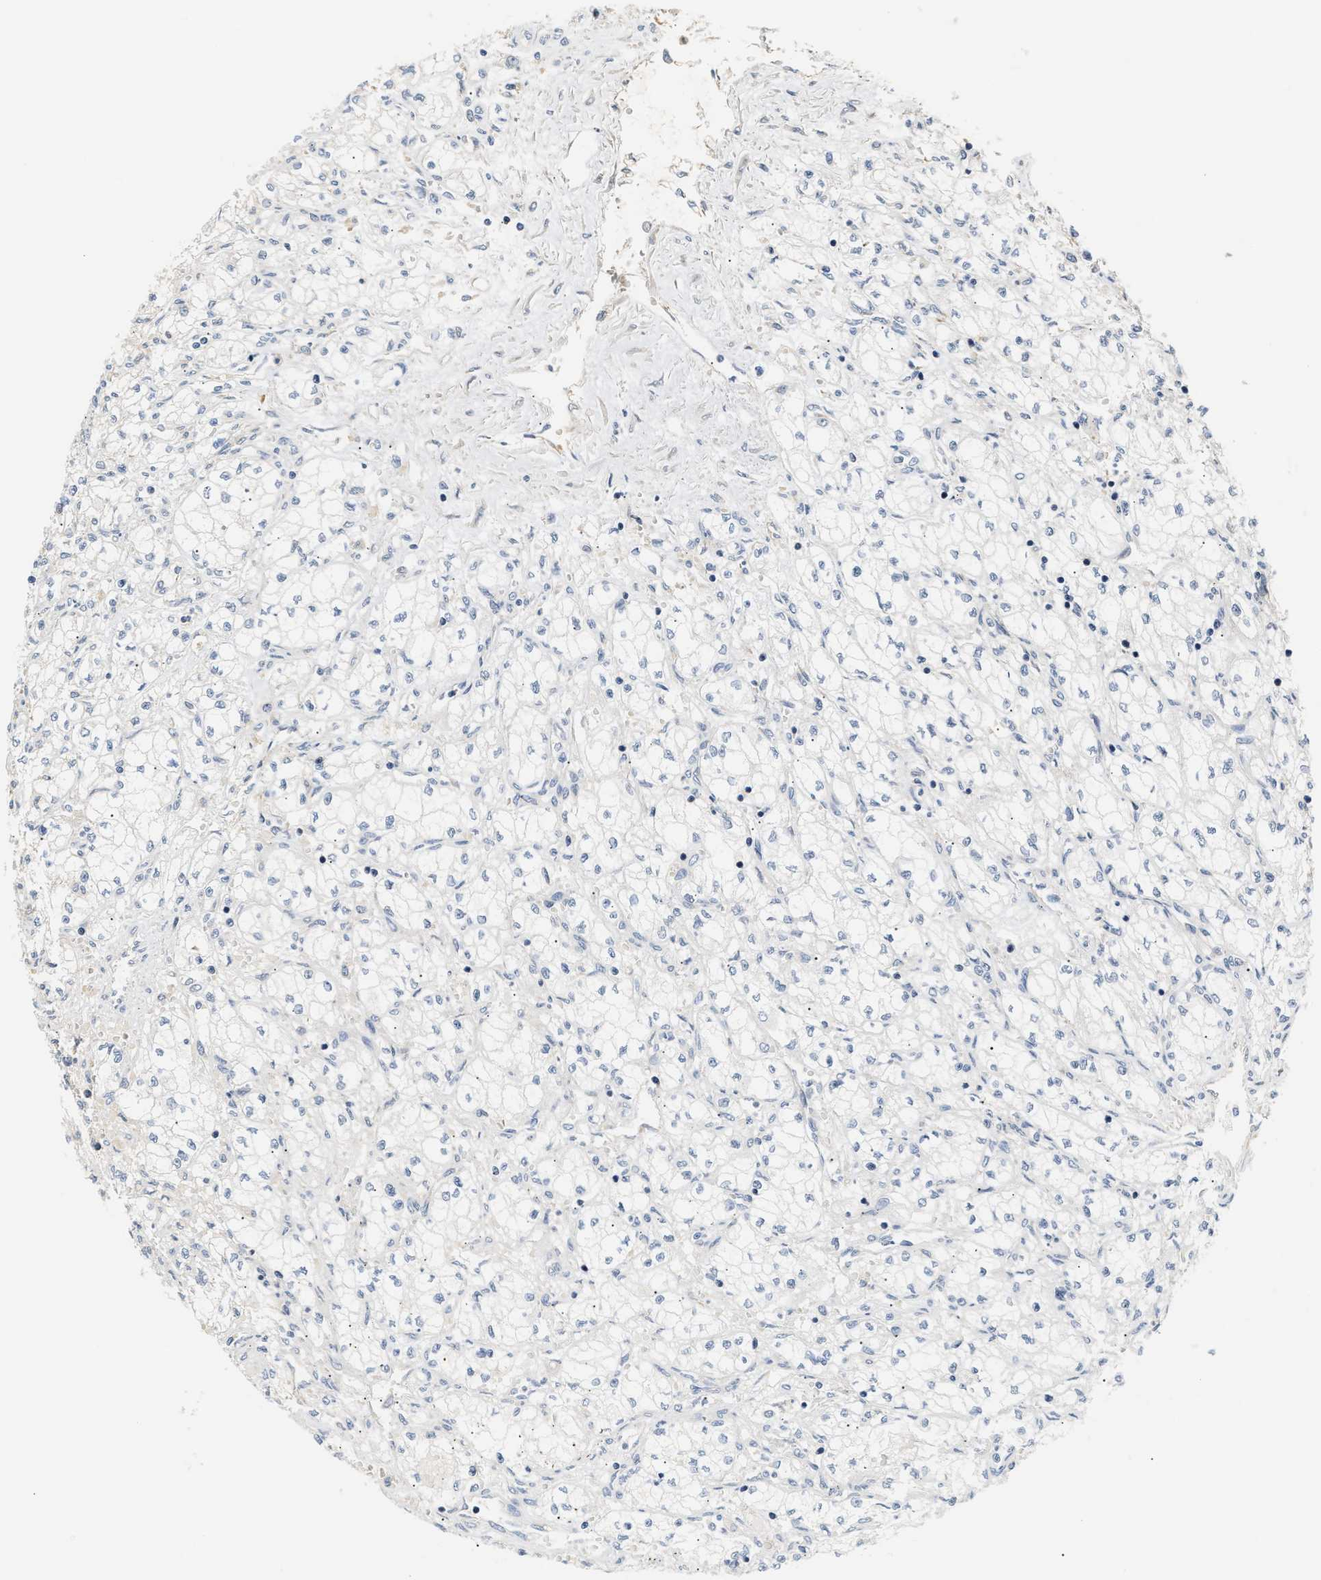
{"staining": {"intensity": "negative", "quantity": "none", "location": "none"}, "tissue": "renal cancer", "cell_type": "Tumor cells", "image_type": "cancer", "snomed": [{"axis": "morphology", "description": "Normal tissue, NOS"}, {"axis": "morphology", "description": "Adenocarcinoma, NOS"}, {"axis": "topography", "description": "Kidney"}], "caption": "The photomicrograph demonstrates no significant positivity in tumor cells of renal cancer.", "gene": "TNIP2", "patient": {"sex": "male", "age": 59}}